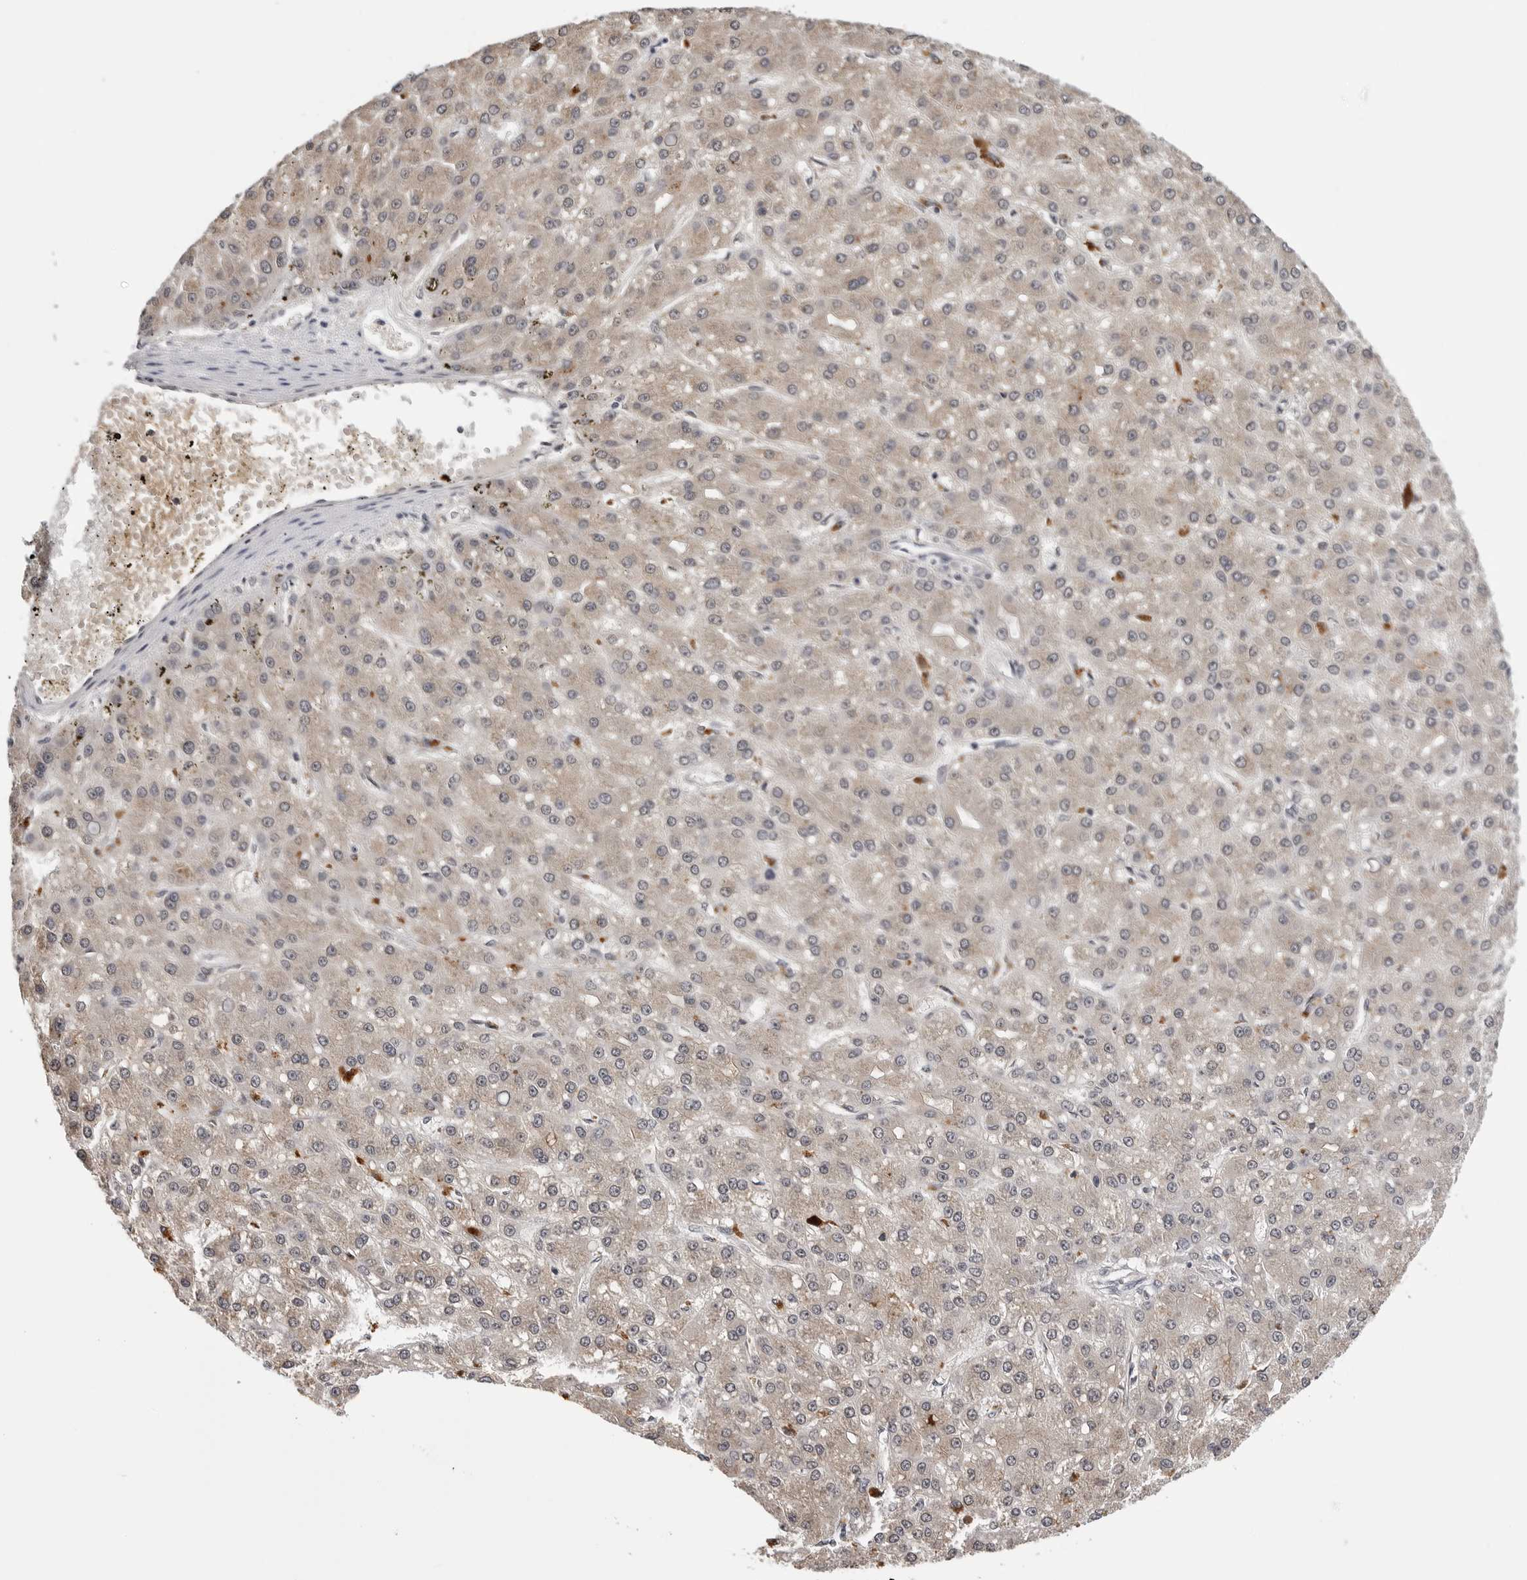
{"staining": {"intensity": "weak", "quantity": ">75%", "location": "cytoplasmic/membranous"}, "tissue": "liver cancer", "cell_type": "Tumor cells", "image_type": "cancer", "snomed": [{"axis": "morphology", "description": "Carcinoma, Hepatocellular, NOS"}, {"axis": "topography", "description": "Liver"}], "caption": "This is an image of IHC staining of liver cancer, which shows weak staining in the cytoplasmic/membranous of tumor cells.", "gene": "CDK20", "patient": {"sex": "male", "age": 67}}